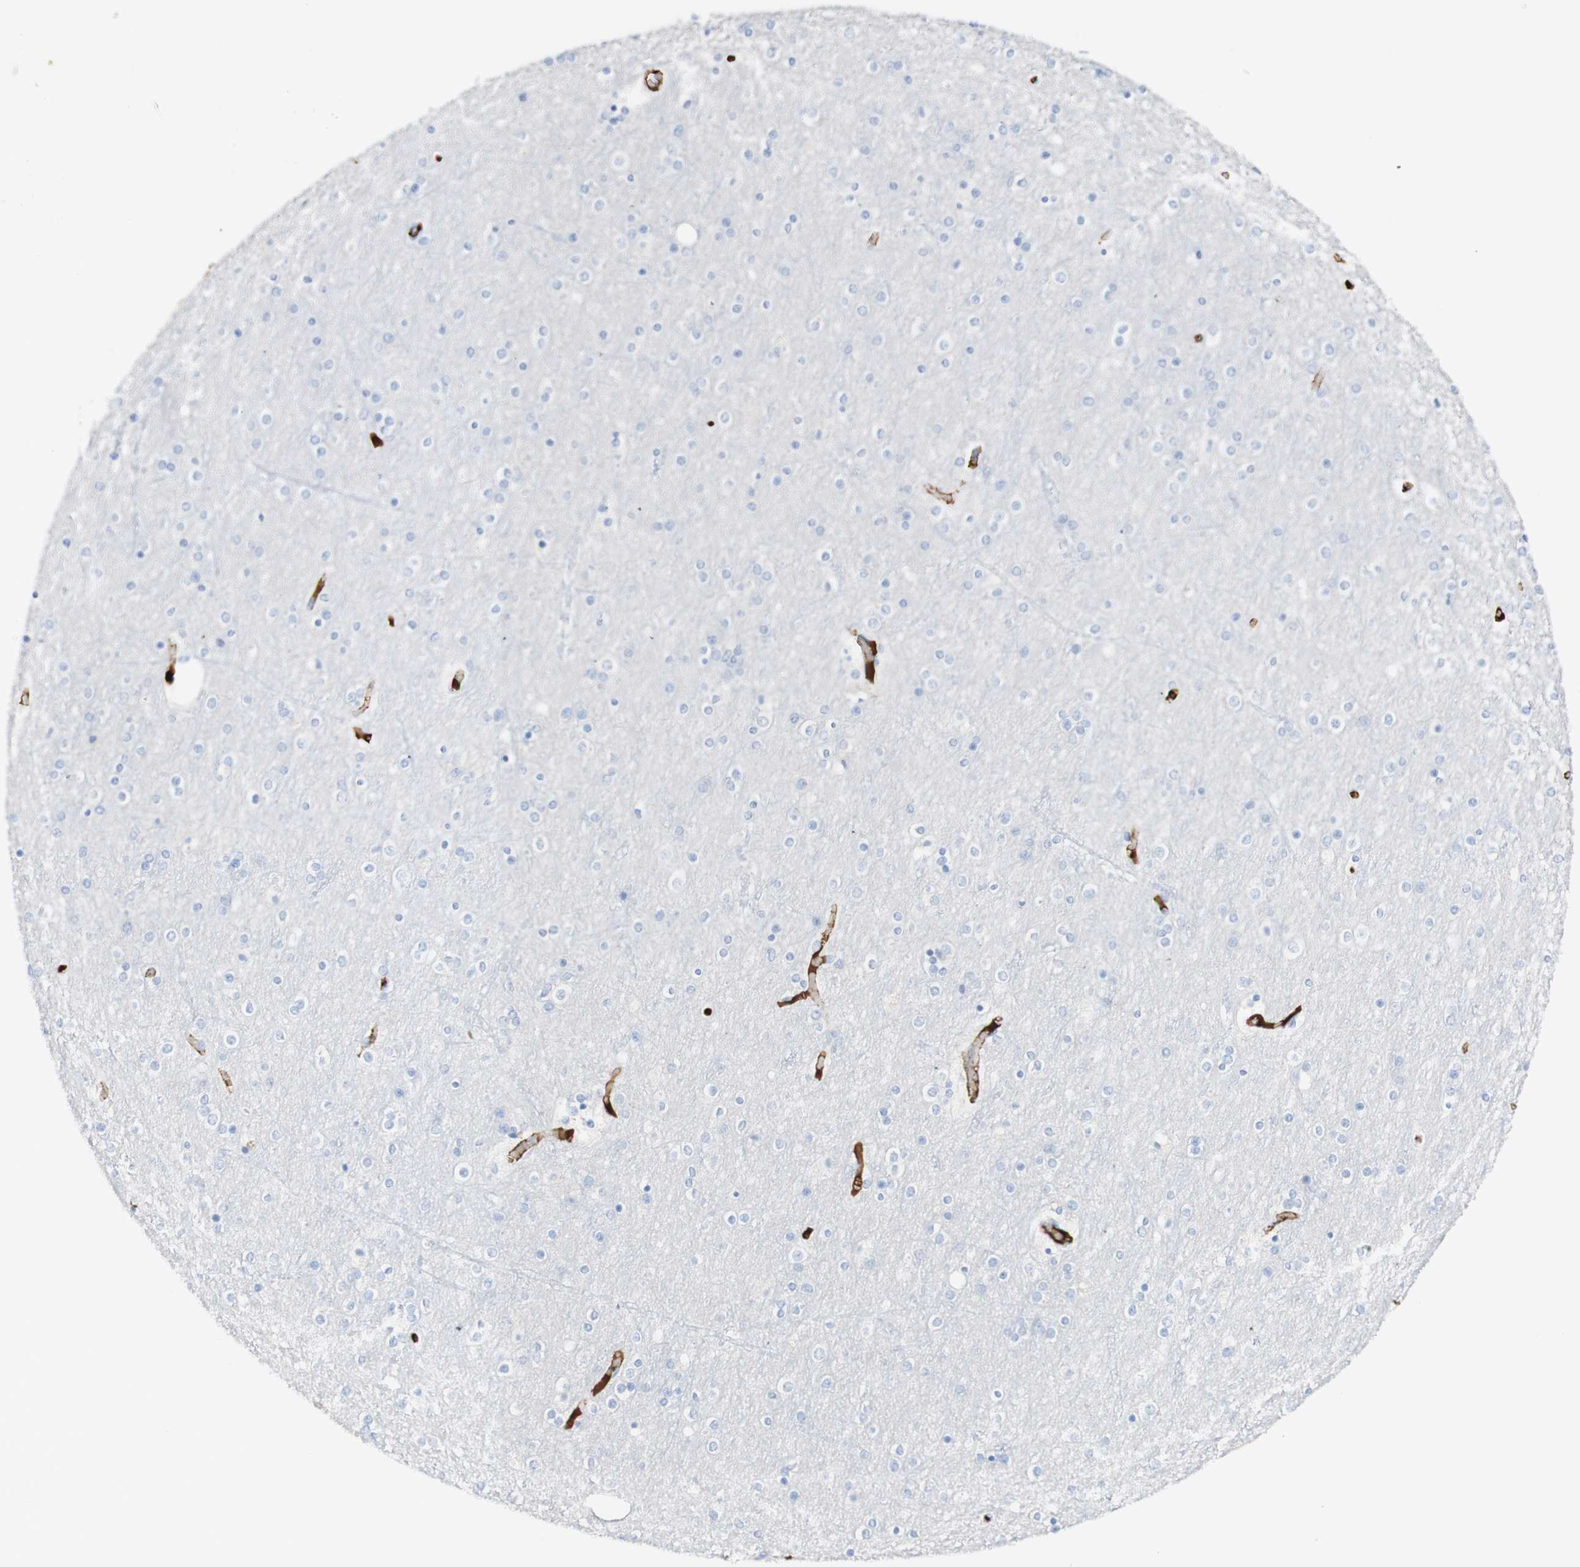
{"staining": {"intensity": "moderate", "quantity": ">75%", "location": "cytoplasmic/membranous"}, "tissue": "cerebral cortex", "cell_type": "Endothelial cells", "image_type": "normal", "snomed": [{"axis": "morphology", "description": "Normal tissue, NOS"}, {"axis": "topography", "description": "Cerebral cortex"}], "caption": "Immunohistochemistry image of unremarkable cerebral cortex: cerebral cortex stained using immunohistochemistry displays medium levels of moderate protein expression localized specifically in the cytoplasmic/membranous of endothelial cells, appearing as a cytoplasmic/membranous brown color.", "gene": "KNG1", "patient": {"sex": "female", "age": 54}}